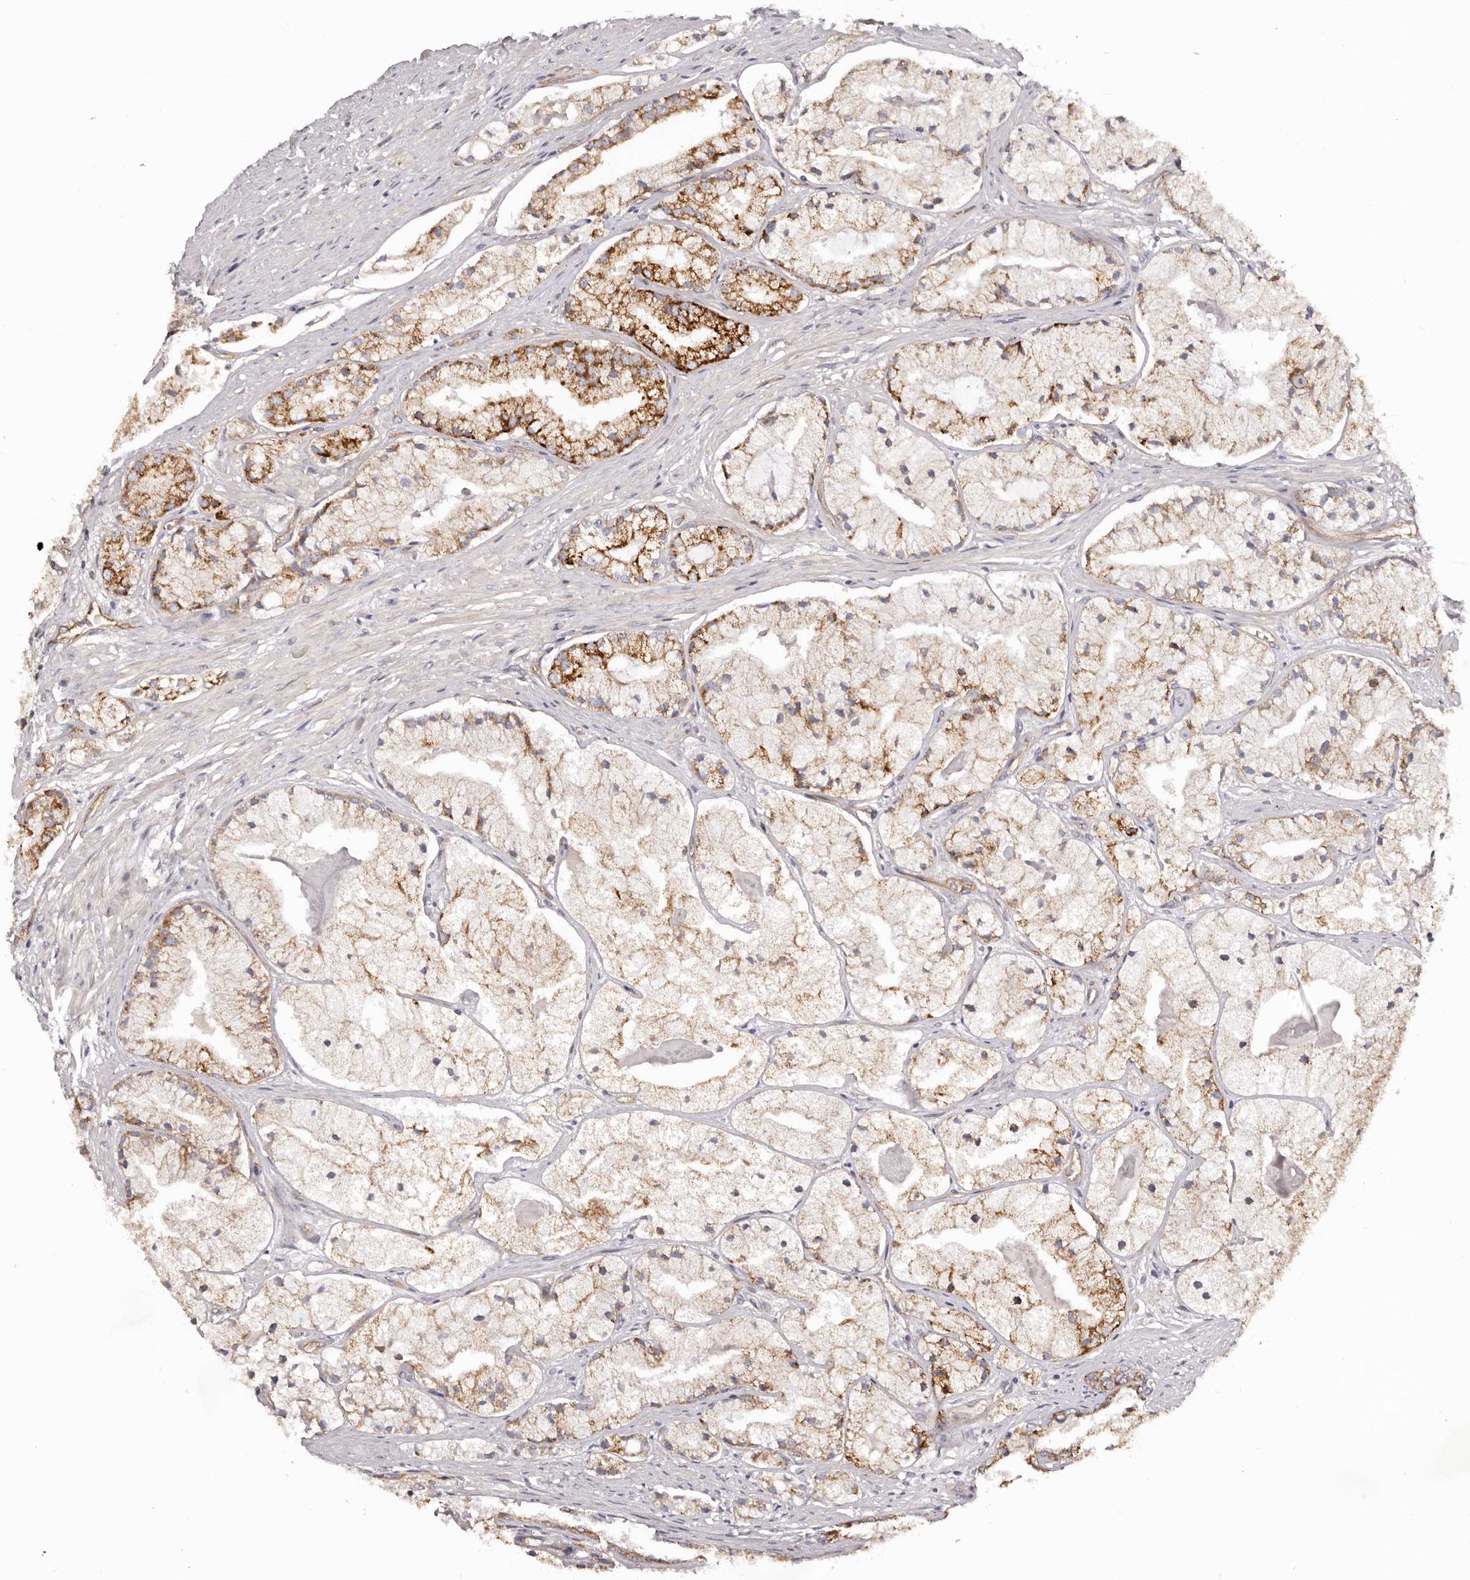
{"staining": {"intensity": "strong", "quantity": "25%-75%", "location": "cytoplasmic/membranous"}, "tissue": "prostate cancer", "cell_type": "Tumor cells", "image_type": "cancer", "snomed": [{"axis": "morphology", "description": "Adenocarcinoma, High grade"}, {"axis": "topography", "description": "Prostate"}], "caption": "IHC photomicrograph of prostate high-grade adenocarcinoma stained for a protein (brown), which reveals high levels of strong cytoplasmic/membranous positivity in approximately 25%-75% of tumor cells.", "gene": "DMRT2", "patient": {"sex": "male", "age": 50}}